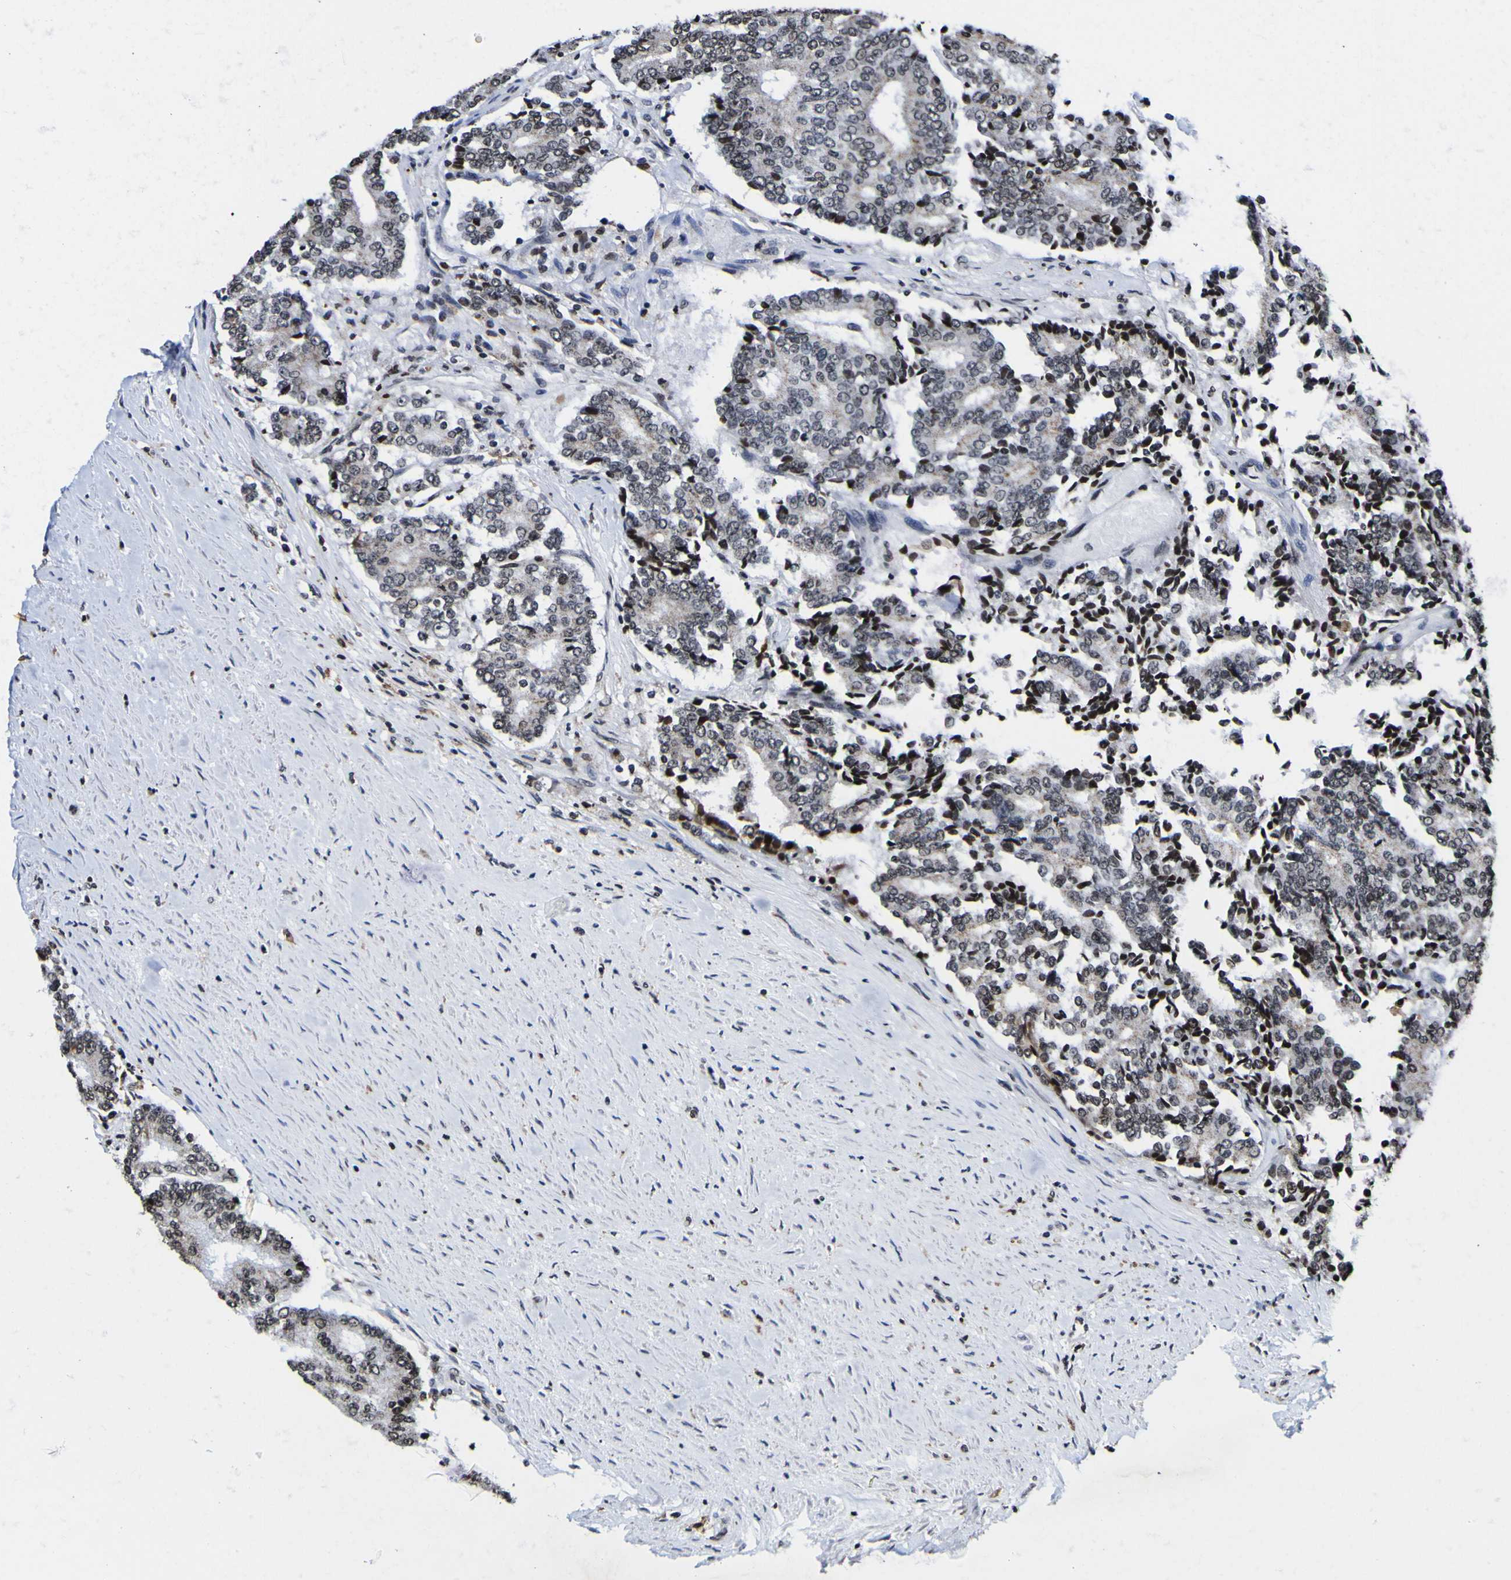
{"staining": {"intensity": "strong", "quantity": "<25%", "location": "nuclear"}, "tissue": "prostate cancer", "cell_type": "Tumor cells", "image_type": "cancer", "snomed": [{"axis": "morphology", "description": "Normal tissue, NOS"}, {"axis": "morphology", "description": "Adenocarcinoma, High grade"}, {"axis": "topography", "description": "Prostate"}, {"axis": "topography", "description": "Seminal veicle"}], "caption": "High-magnification brightfield microscopy of high-grade adenocarcinoma (prostate) stained with DAB (3,3'-diaminobenzidine) (brown) and counterstained with hematoxylin (blue). tumor cells exhibit strong nuclear positivity is present in approximately<25% of cells. (brown staining indicates protein expression, while blue staining denotes nuclei).", "gene": "PIAS1", "patient": {"sex": "male", "age": 55}}